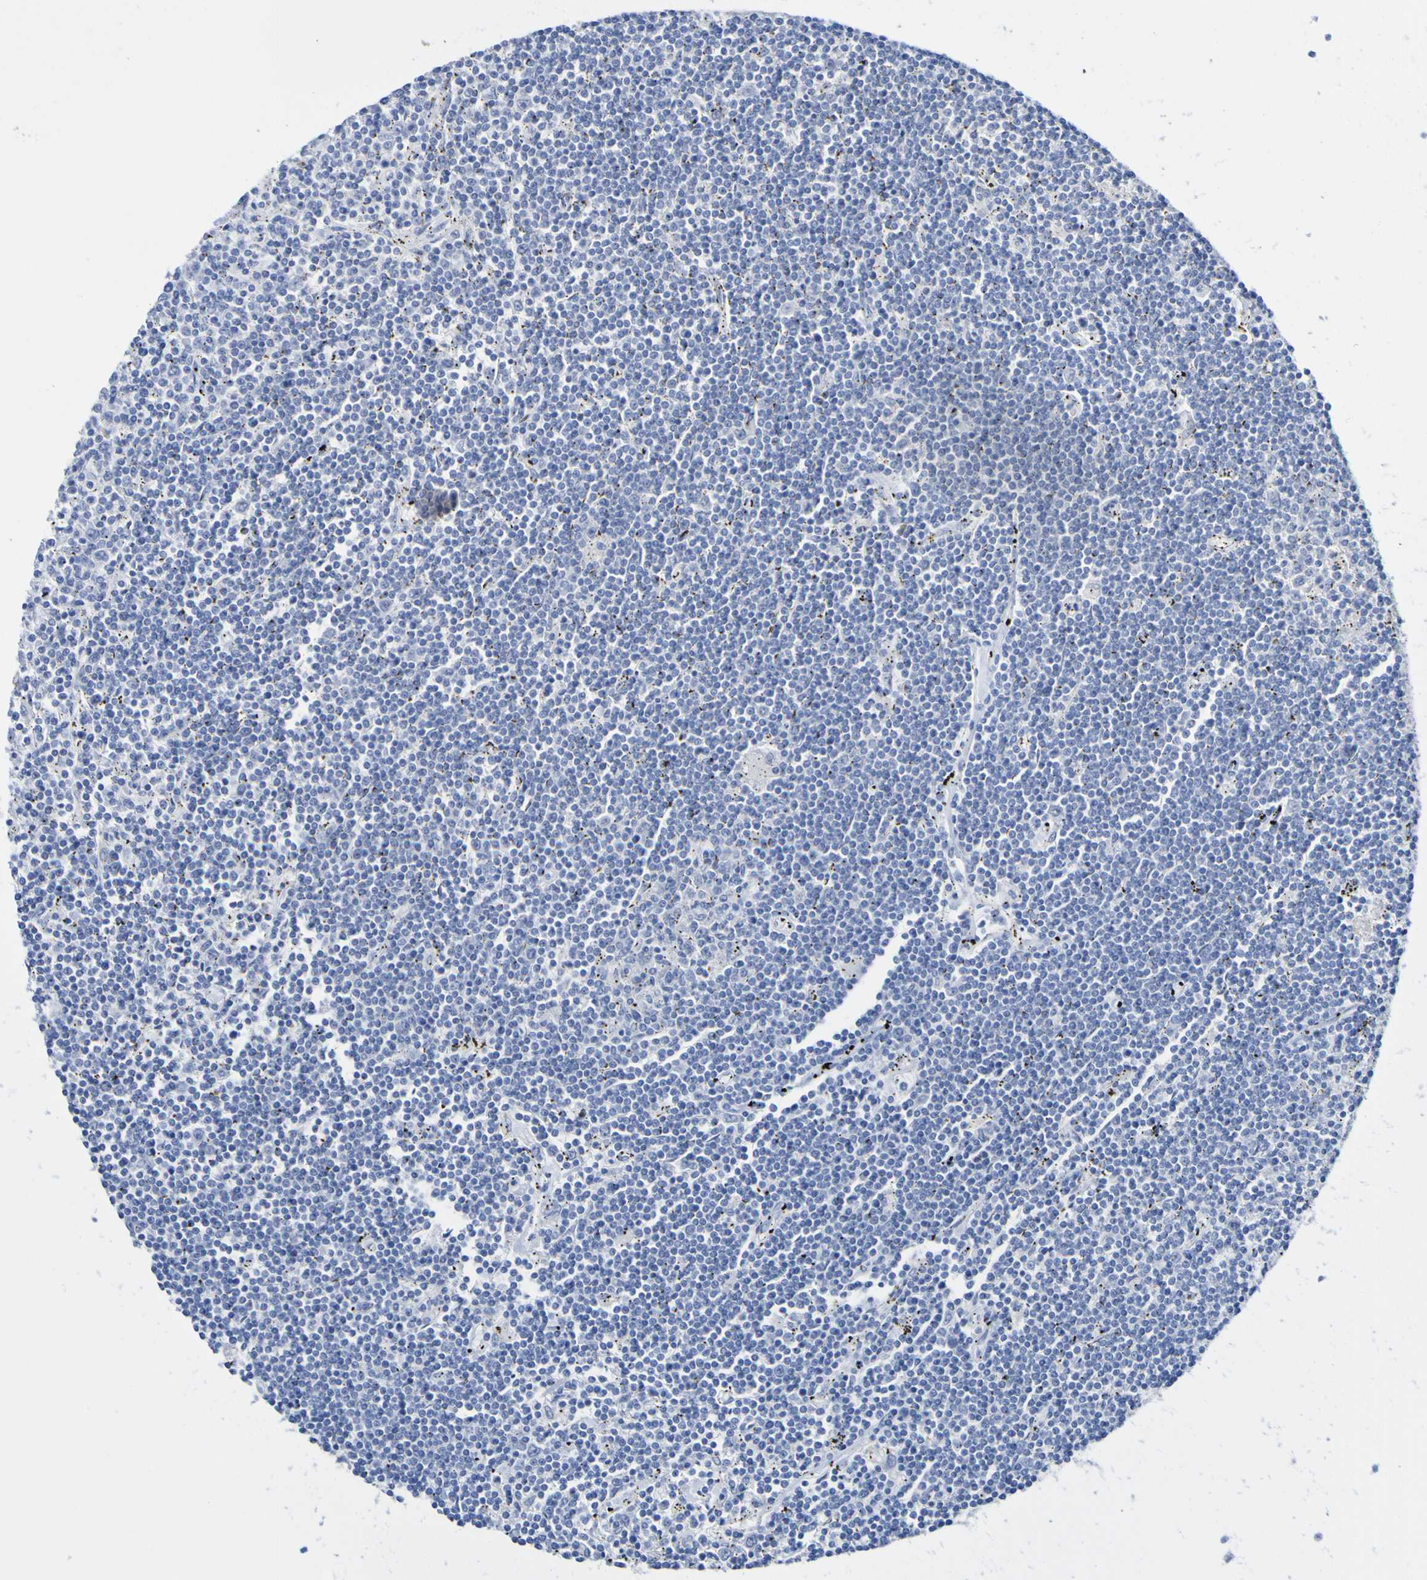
{"staining": {"intensity": "negative", "quantity": "none", "location": "none"}, "tissue": "lymphoma", "cell_type": "Tumor cells", "image_type": "cancer", "snomed": [{"axis": "morphology", "description": "Malignant lymphoma, non-Hodgkin's type, Low grade"}, {"axis": "topography", "description": "Spleen"}], "caption": "A high-resolution image shows IHC staining of lymphoma, which shows no significant positivity in tumor cells.", "gene": "SGCB", "patient": {"sex": "male", "age": 76}}